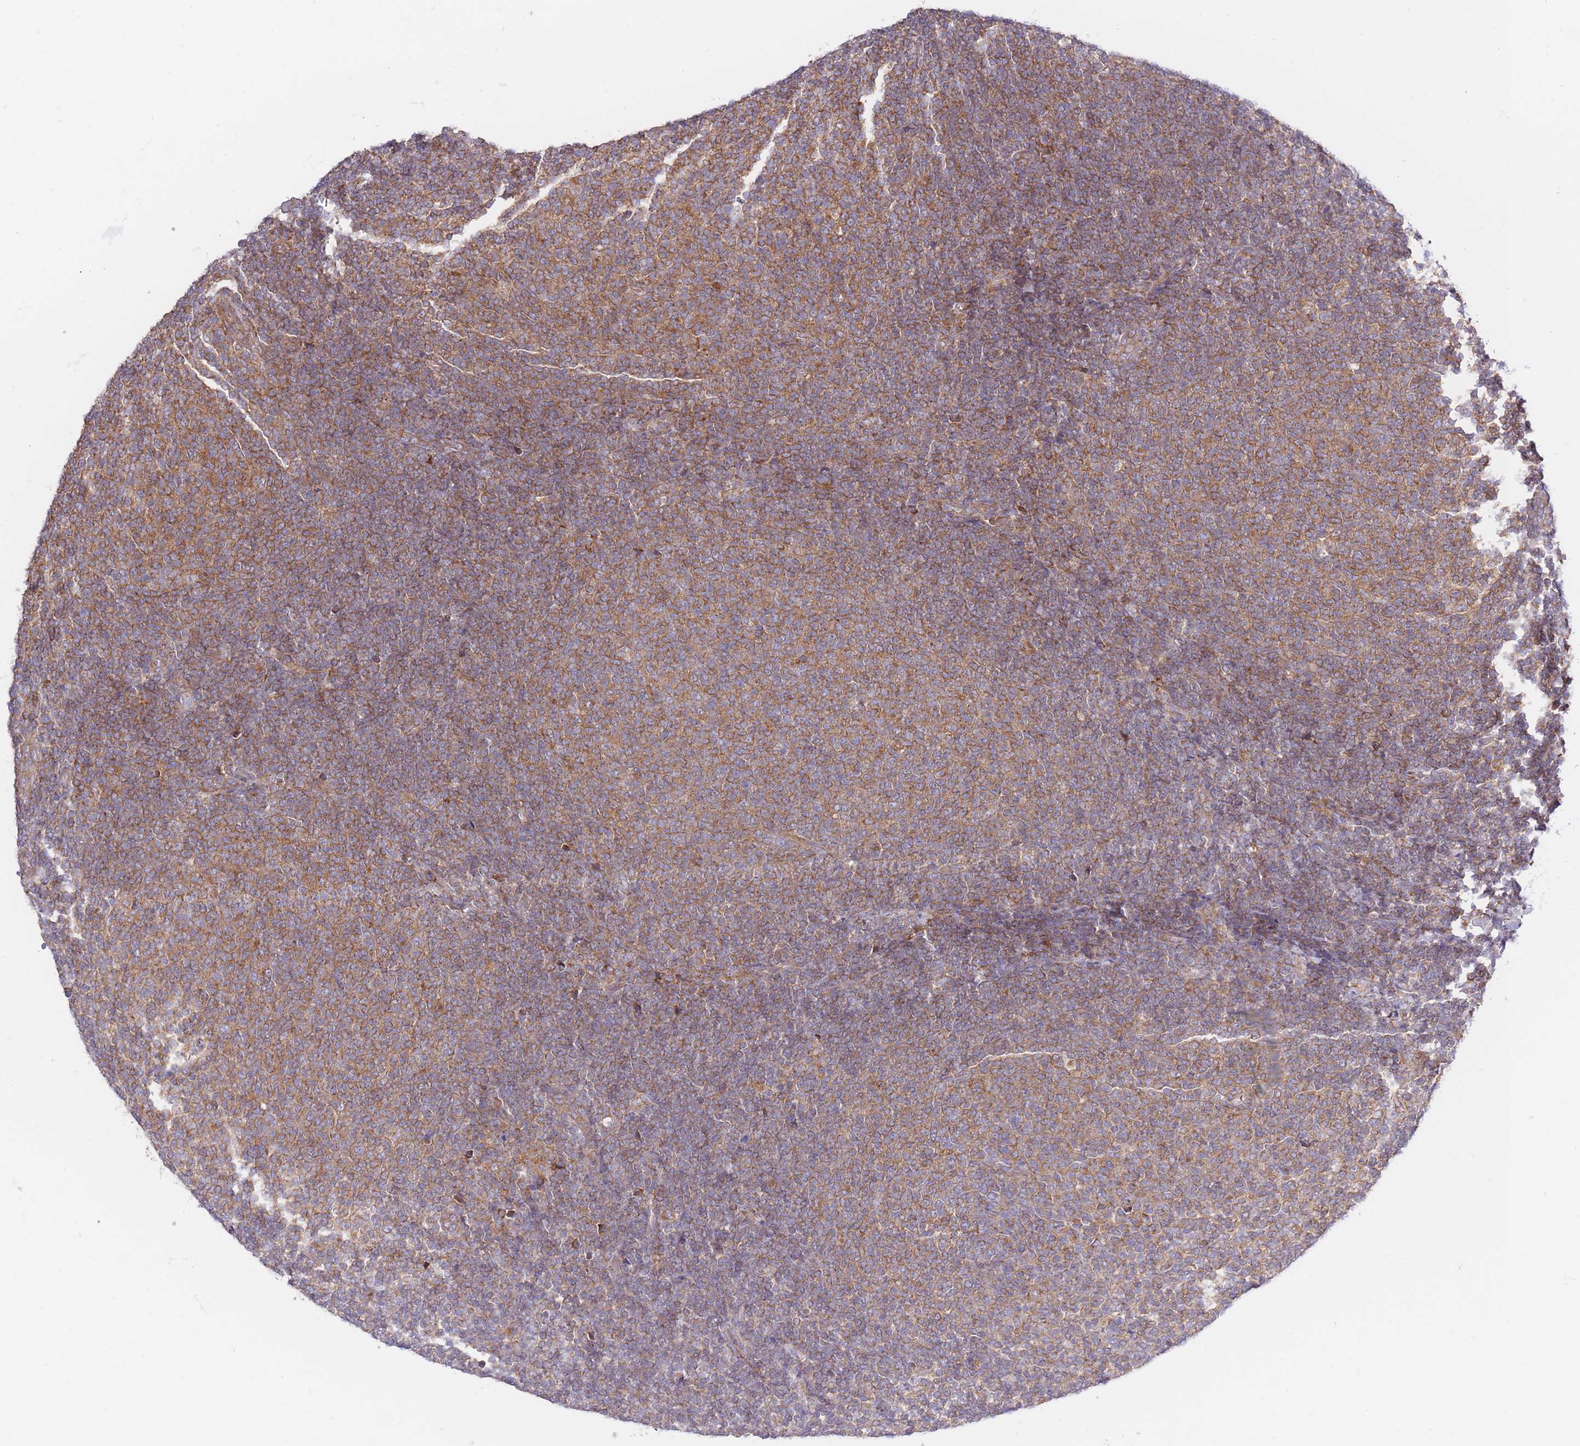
{"staining": {"intensity": "moderate", "quantity": ">75%", "location": "cytoplasmic/membranous"}, "tissue": "lymphoma", "cell_type": "Tumor cells", "image_type": "cancer", "snomed": [{"axis": "morphology", "description": "Malignant lymphoma, non-Hodgkin's type, Low grade"}, {"axis": "topography", "description": "Lymph node"}], "caption": "Lymphoma stained for a protein (brown) shows moderate cytoplasmic/membranous positive positivity in approximately >75% of tumor cells.", "gene": "ATP13A2", "patient": {"sex": "male", "age": 66}}